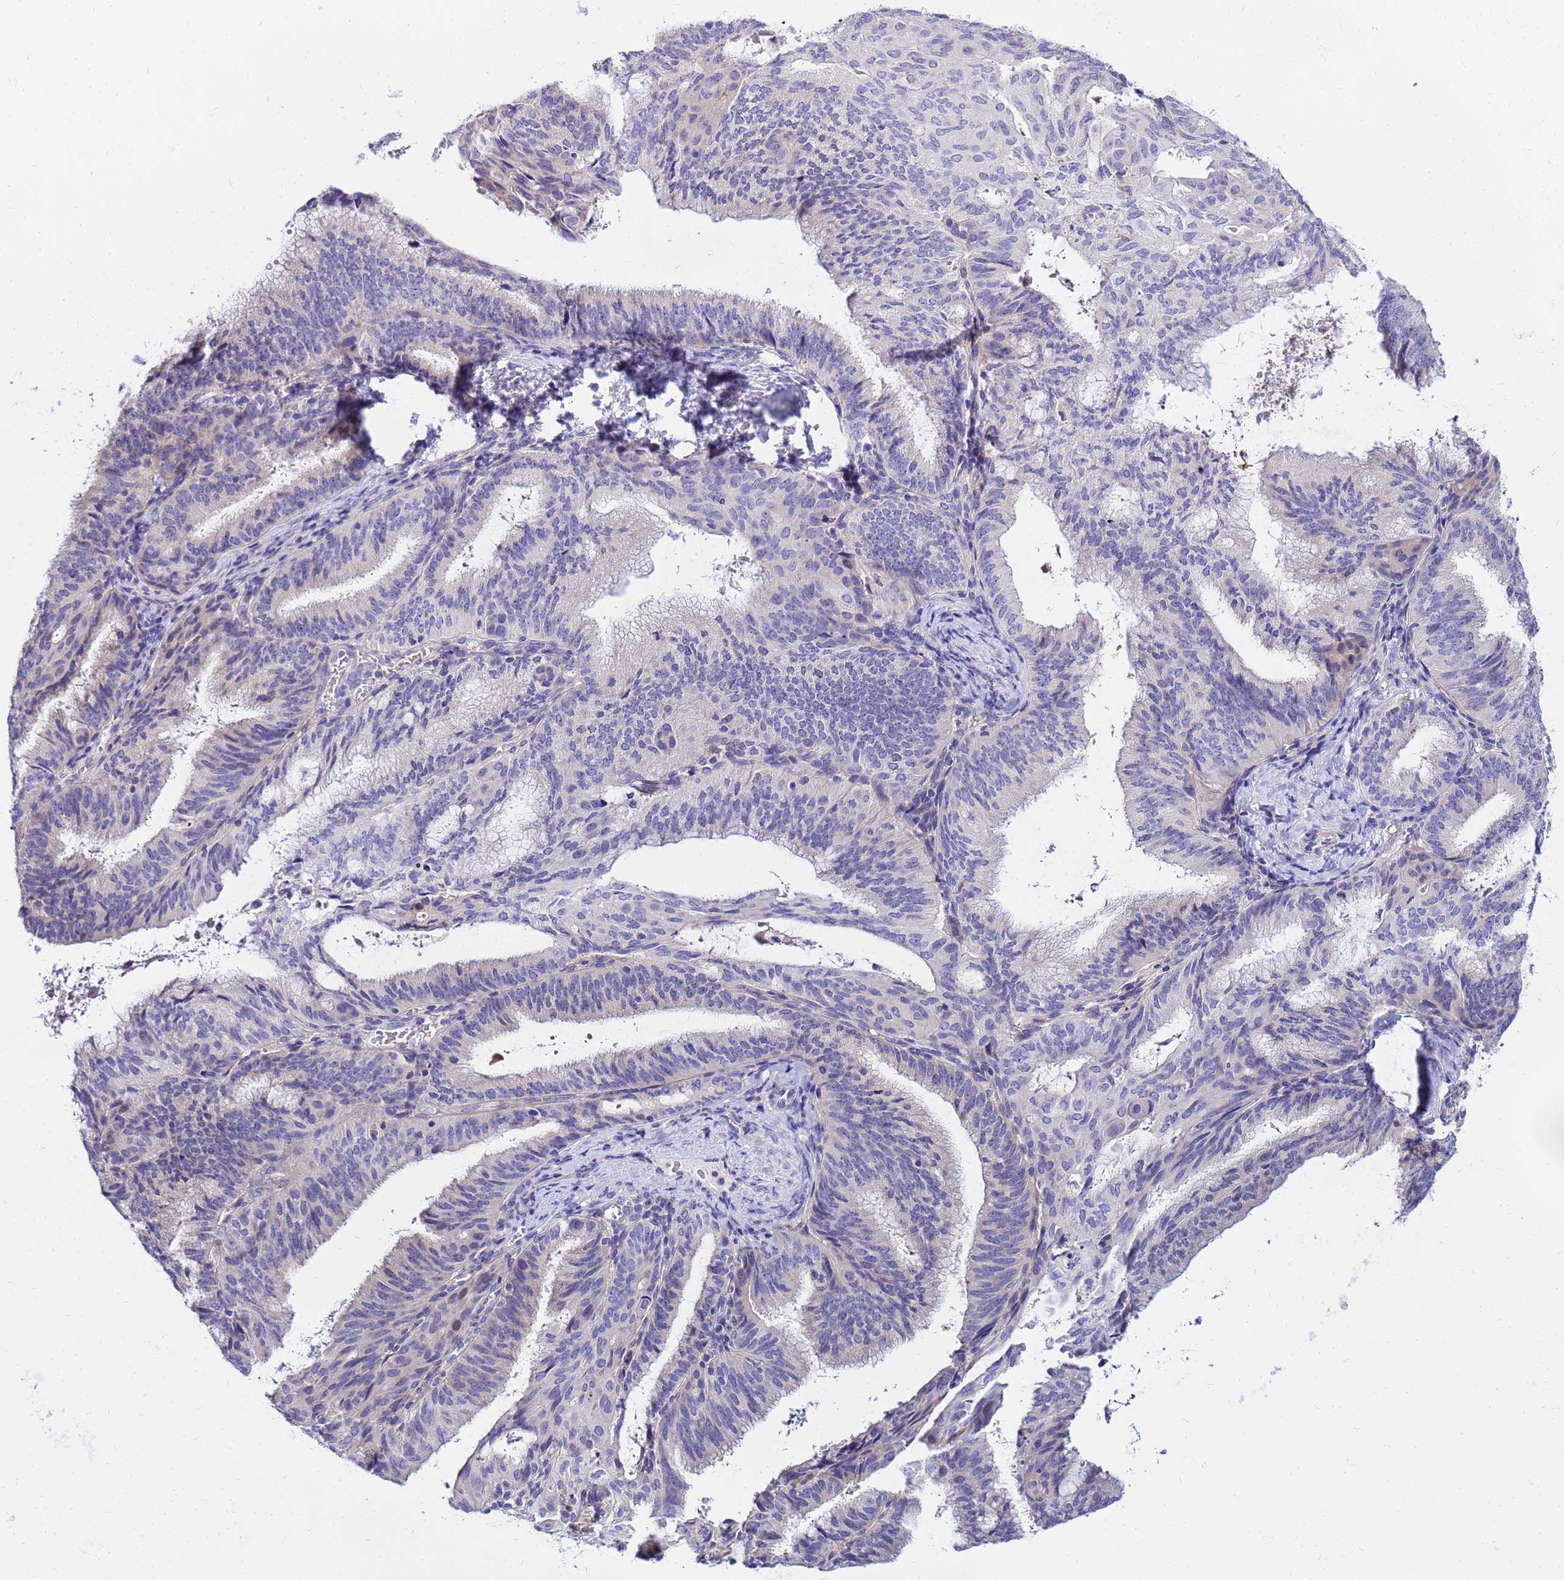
{"staining": {"intensity": "negative", "quantity": "none", "location": "none"}, "tissue": "endometrial cancer", "cell_type": "Tumor cells", "image_type": "cancer", "snomed": [{"axis": "morphology", "description": "Adenocarcinoma, NOS"}, {"axis": "topography", "description": "Endometrium"}], "caption": "An immunohistochemistry (IHC) image of endometrial cancer (adenocarcinoma) is shown. There is no staining in tumor cells of endometrial cancer (adenocarcinoma).", "gene": "HERC5", "patient": {"sex": "female", "age": 49}}